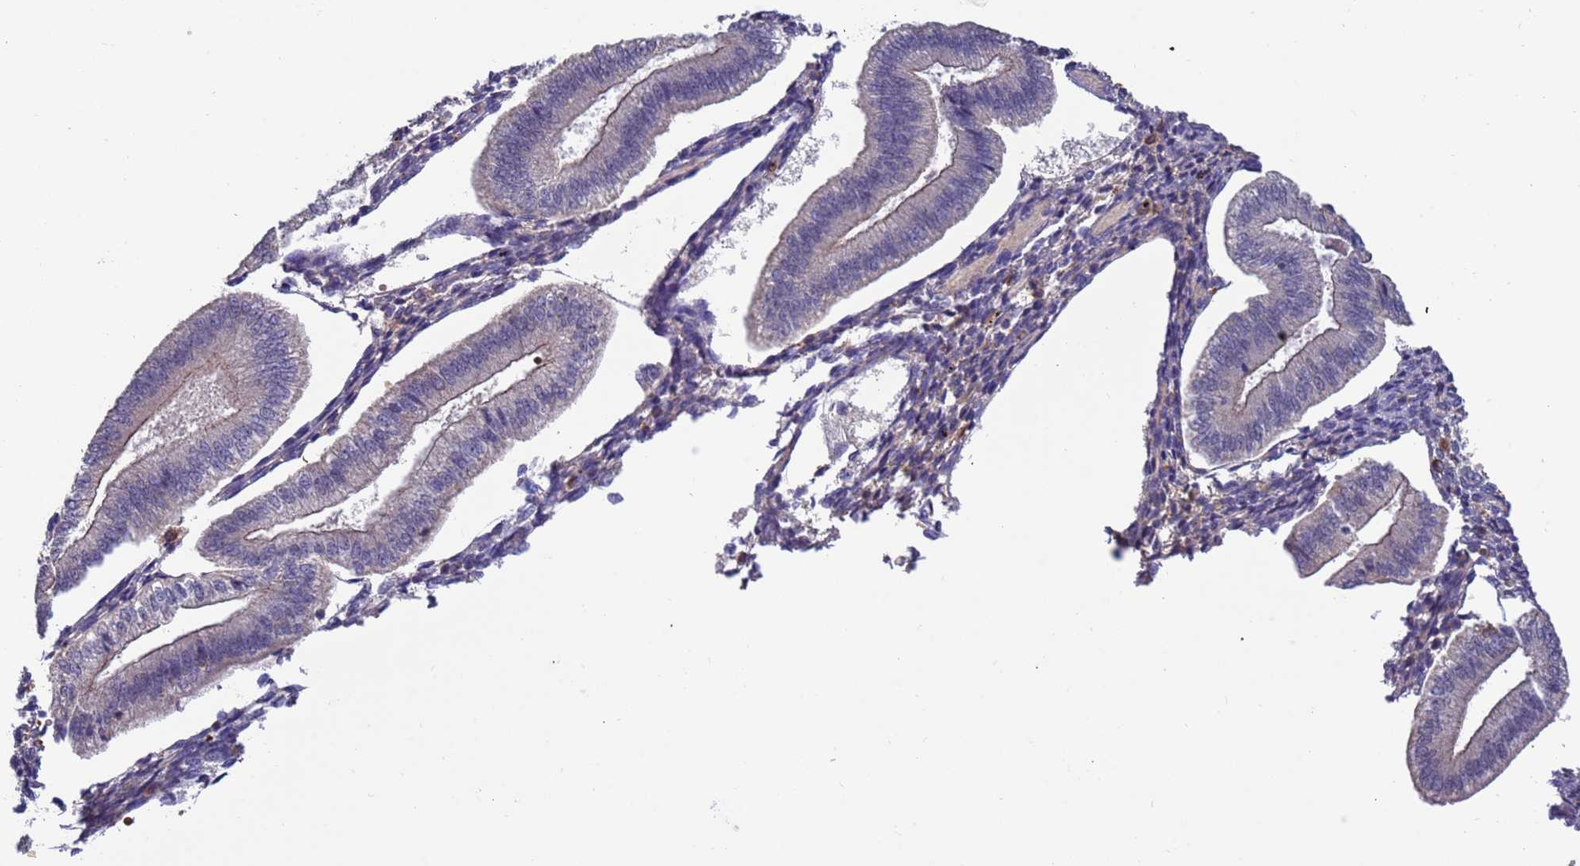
{"staining": {"intensity": "negative", "quantity": "none", "location": "none"}, "tissue": "endometrium", "cell_type": "Cells in endometrial stroma", "image_type": "normal", "snomed": [{"axis": "morphology", "description": "Normal tissue, NOS"}, {"axis": "topography", "description": "Endometrium"}], "caption": "Human endometrium stained for a protein using immunohistochemistry shows no staining in cells in endometrial stroma.", "gene": "AMPD3", "patient": {"sex": "female", "age": 34}}